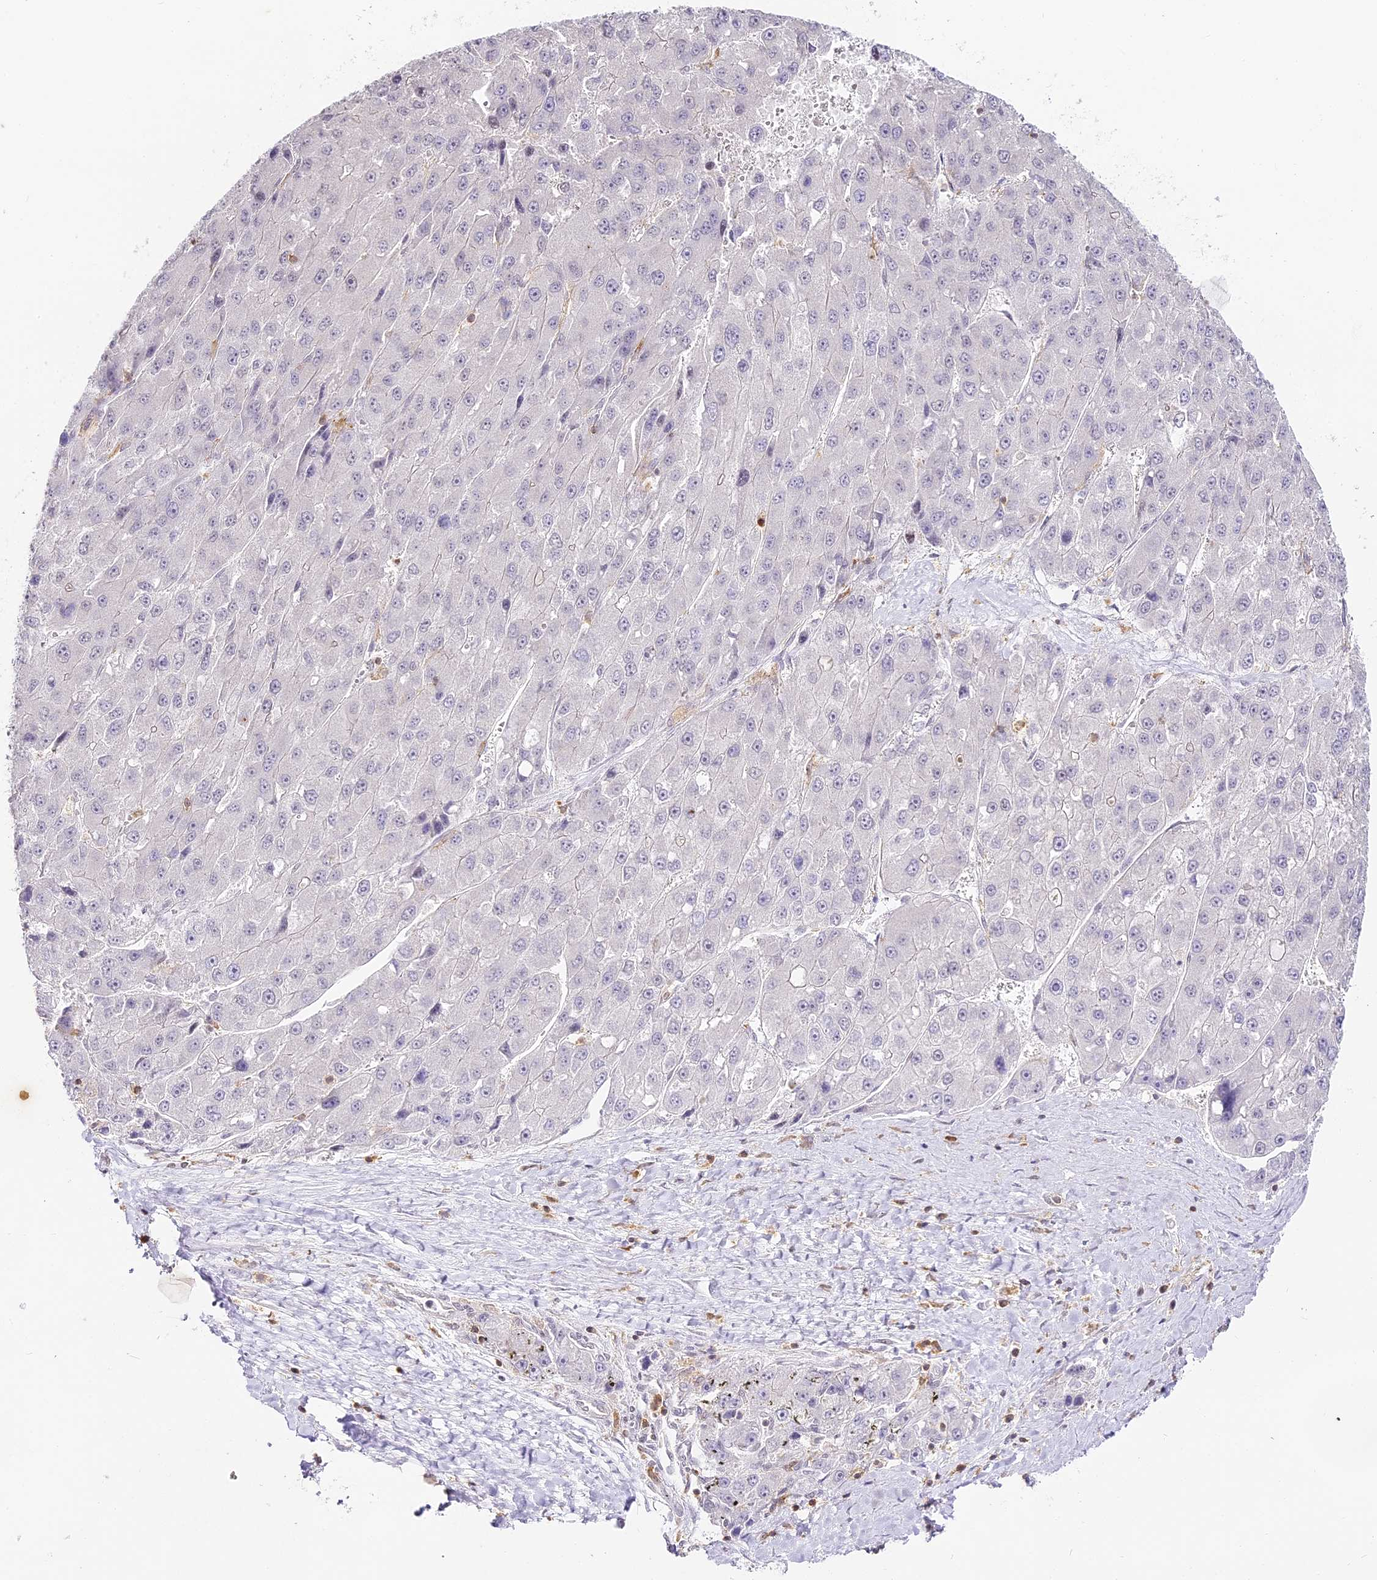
{"staining": {"intensity": "negative", "quantity": "none", "location": "none"}, "tissue": "liver cancer", "cell_type": "Tumor cells", "image_type": "cancer", "snomed": [{"axis": "morphology", "description": "Carcinoma, Hepatocellular, NOS"}, {"axis": "topography", "description": "Liver"}], "caption": "IHC image of human liver cancer (hepatocellular carcinoma) stained for a protein (brown), which displays no positivity in tumor cells.", "gene": "DOCK2", "patient": {"sex": "female", "age": 73}}